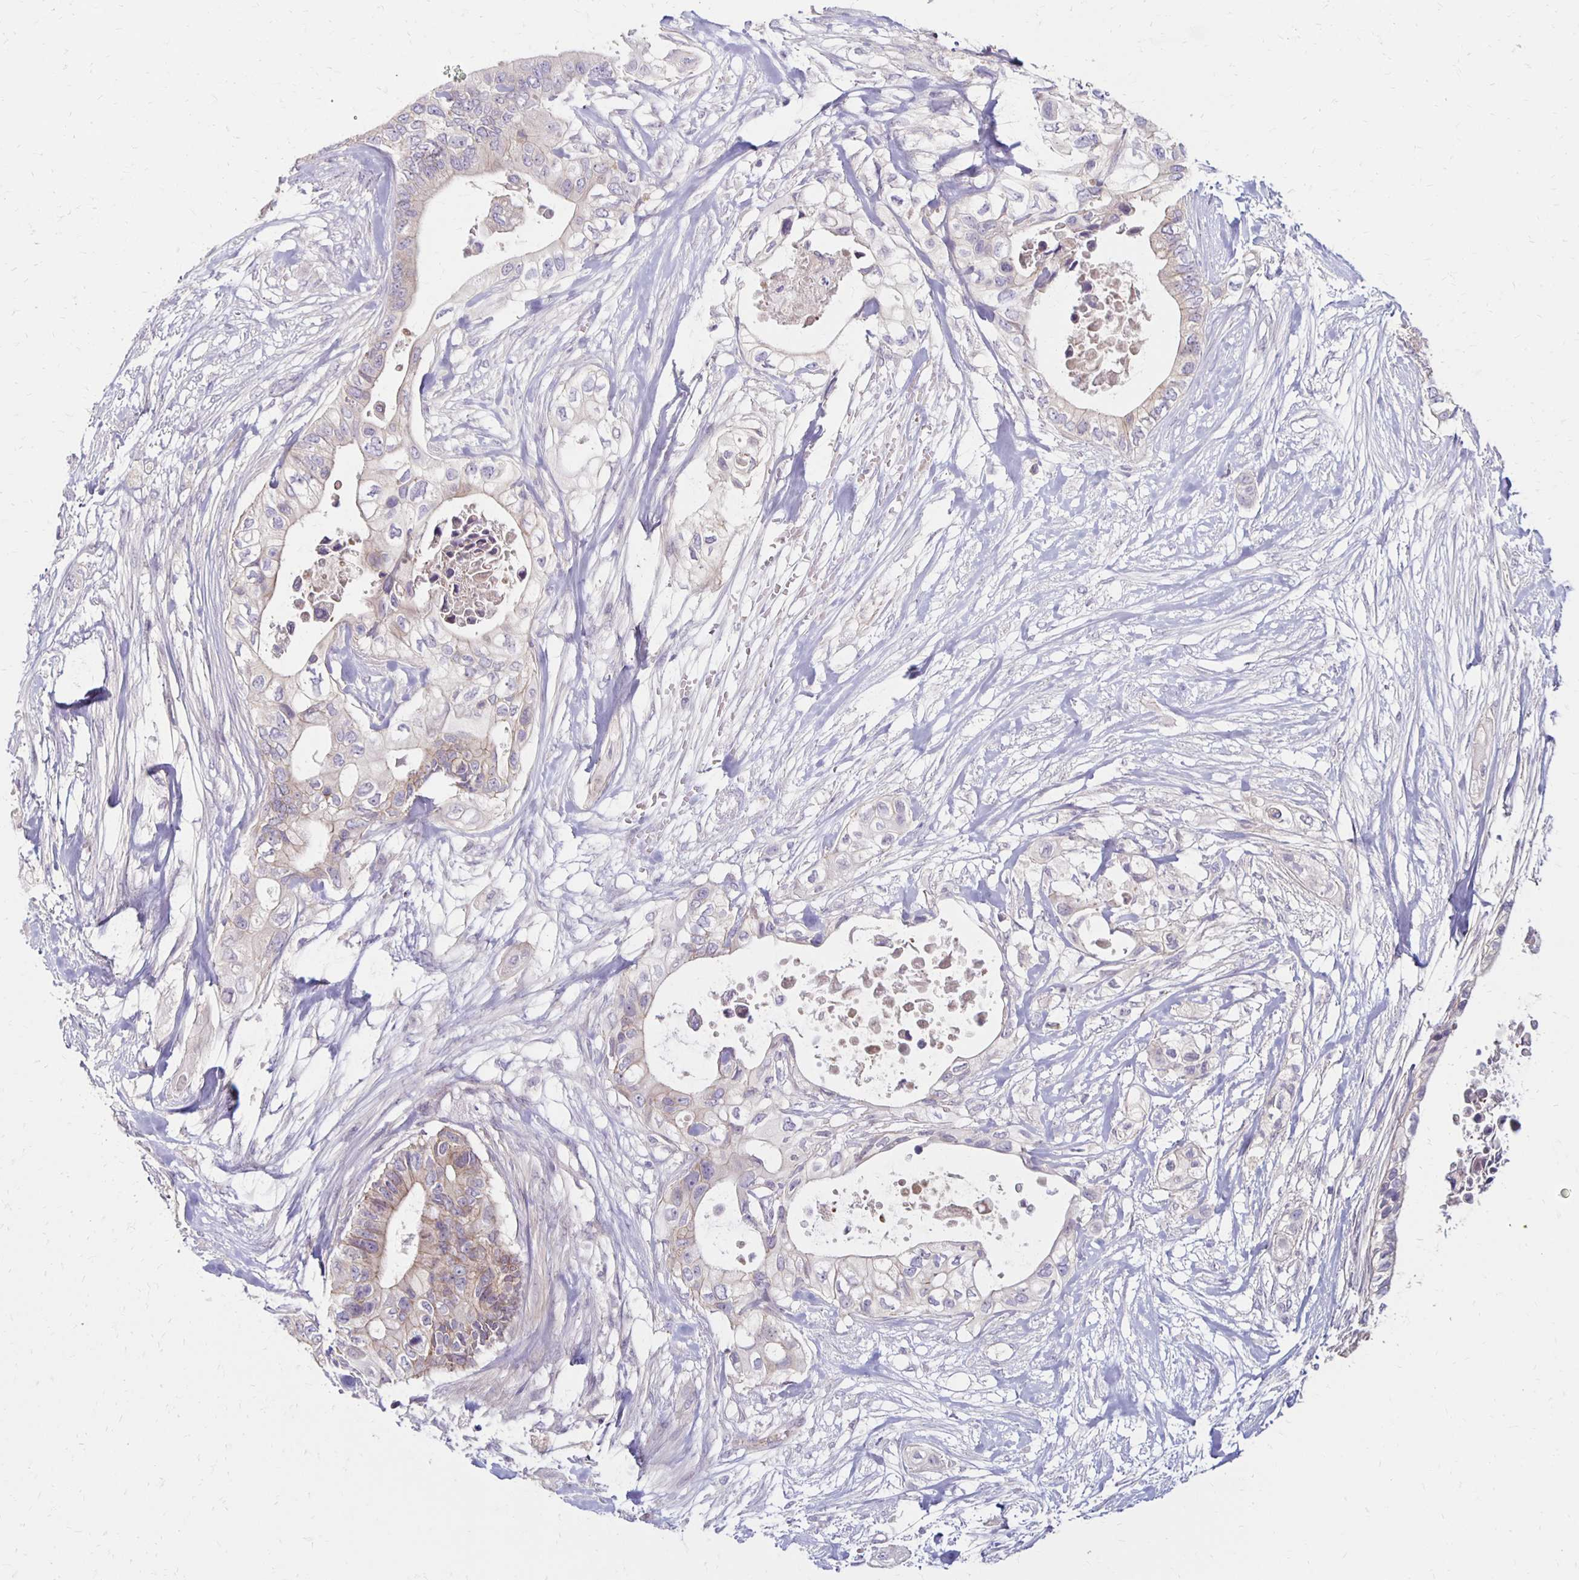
{"staining": {"intensity": "negative", "quantity": "none", "location": "none"}, "tissue": "pancreatic cancer", "cell_type": "Tumor cells", "image_type": "cancer", "snomed": [{"axis": "morphology", "description": "Adenocarcinoma, NOS"}, {"axis": "topography", "description": "Pancreas"}], "caption": "Image shows no protein expression in tumor cells of pancreatic adenocarcinoma tissue.", "gene": "KATNBL1", "patient": {"sex": "female", "age": 63}}